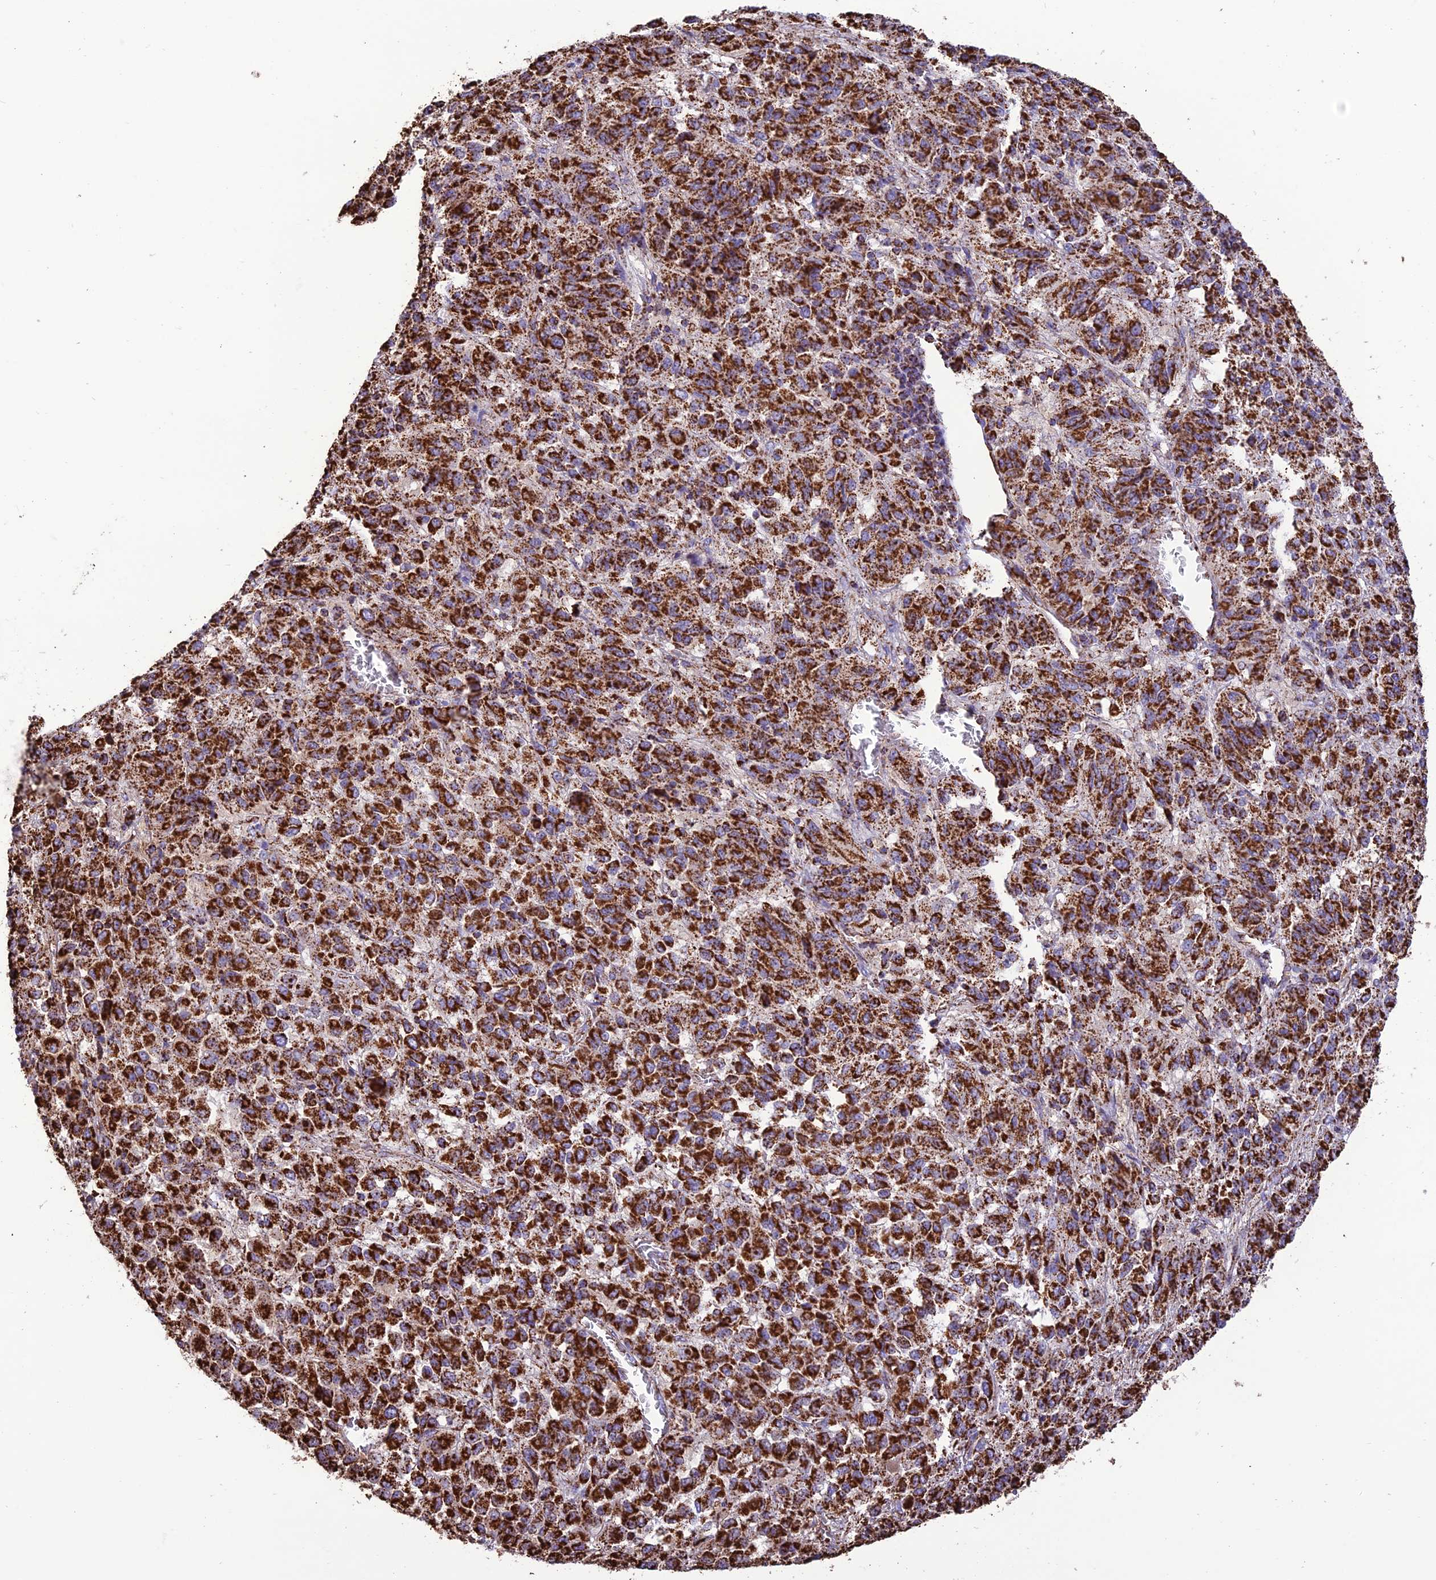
{"staining": {"intensity": "strong", "quantity": ">75%", "location": "cytoplasmic/membranous"}, "tissue": "melanoma", "cell_type": "Tumor cells", "image_type": "cancer", "snomed": [{"axis": "morphology", "description": "Malignant melanoma, Metastatic site"}, {"axis": "topography", "description": "Lung"}], "caption": "Immunohistochemistry (DAB) staining of human malignant melanoma (metastatic site) displays strong cytoplasmic/membranous protein staining in about >75% of tumor cells. The staining was performed using DAB (3,3'-diaminobenzidine) to visualize the protein expression in brown, while the nuclei were stained in blue with hematoxylin (Magnification: 20x).", "gene": "NDUFAF1", "patient": {"sex": "male", "age": 64}}